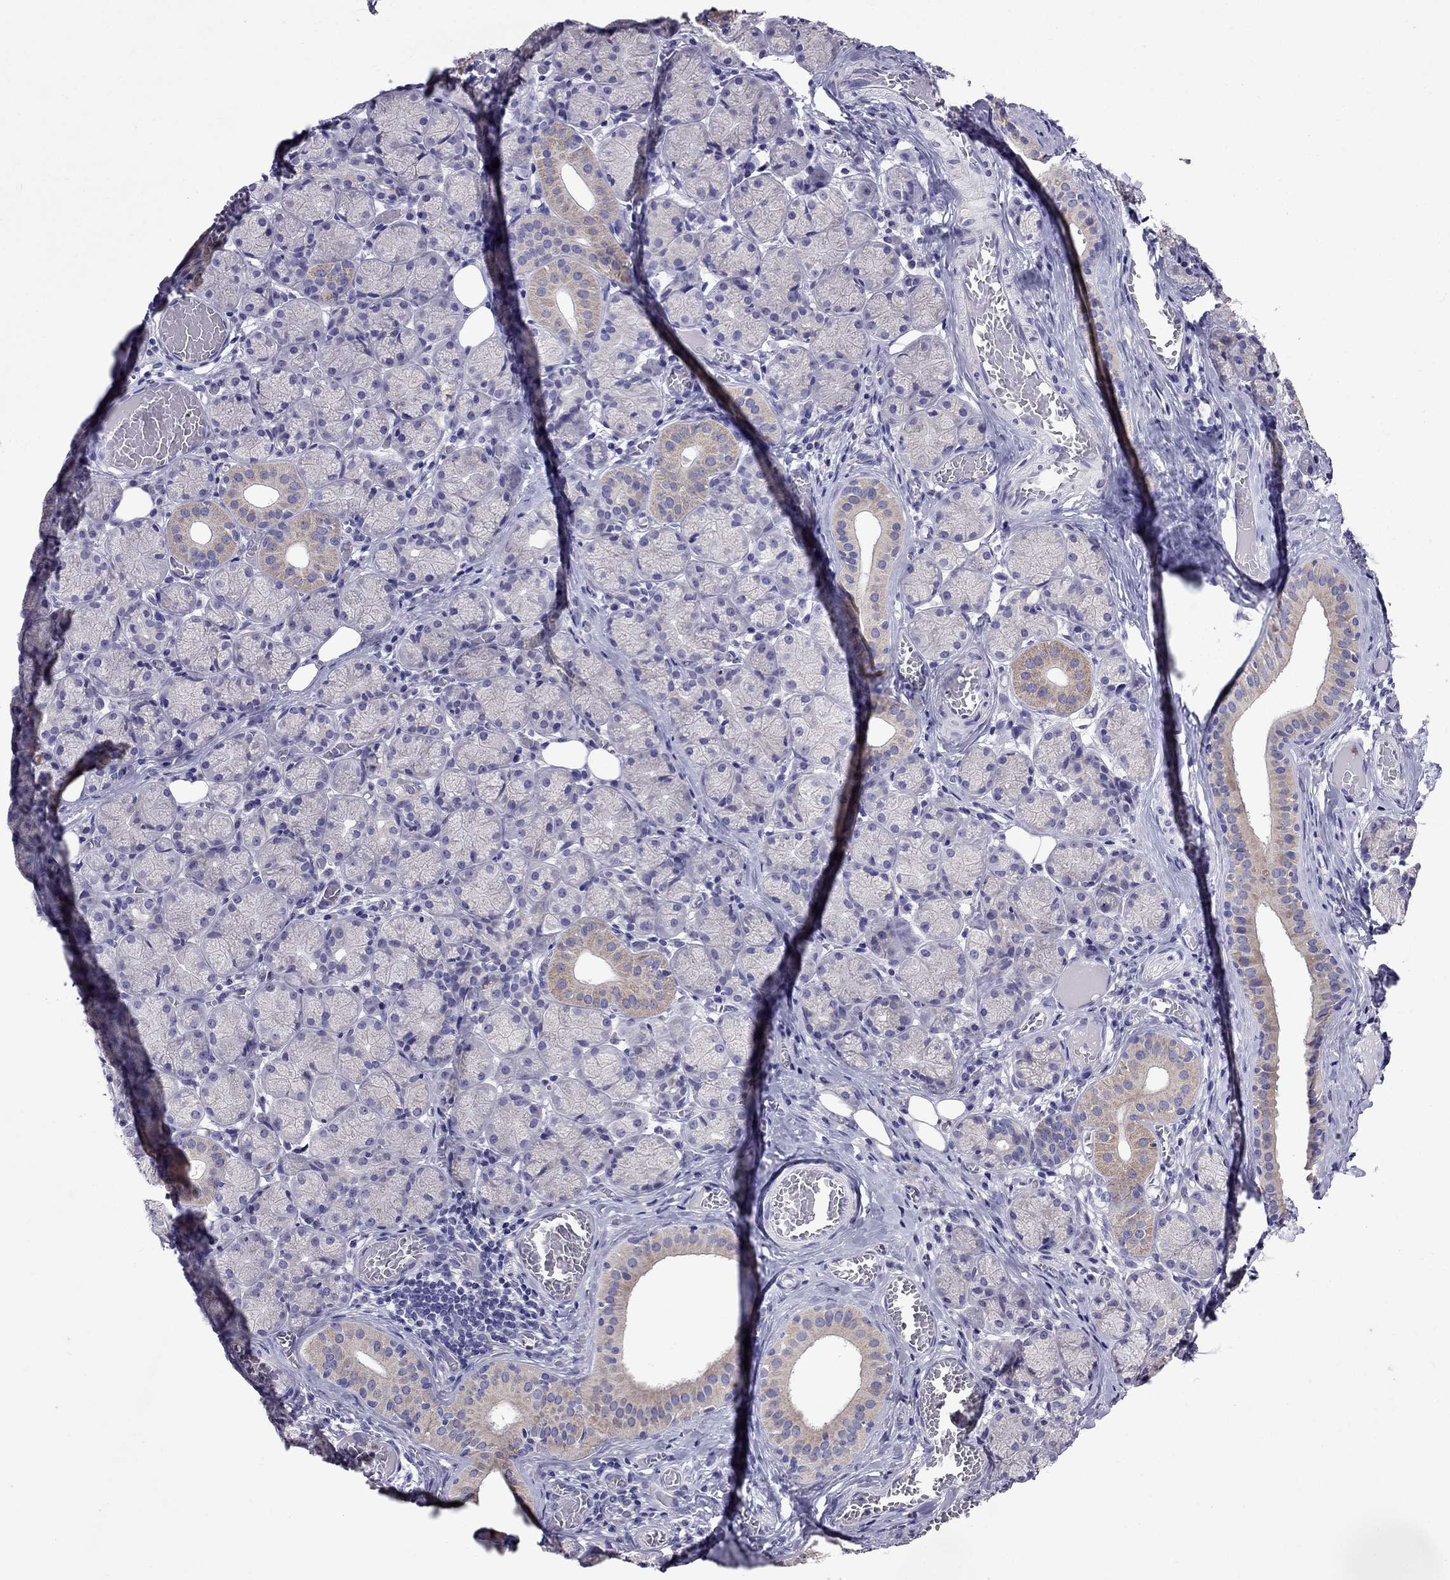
{"staining": {"intensity": "moderate", "quantity": "<25%", "location": "cytoplasmic/membranous"}, "tissue": "salivary gland", "cell_type": "Glandular cells", "image_type": "normal", "snomed": [{"axis": "morphology", "description": "Normal tissue, NOS"}, {"axis": "topography", "description": "Salivary gland"}, {"axis": "topography", "description": "Peripheral nerve tissue"}], "caption": "A low amount of moderate cytoplasmic/membranous positivity is identified in about <25% of glandular cells in benign salivary gland.", "gene": "OXCT2", "patient": {"sex": "female", "age": 24}}